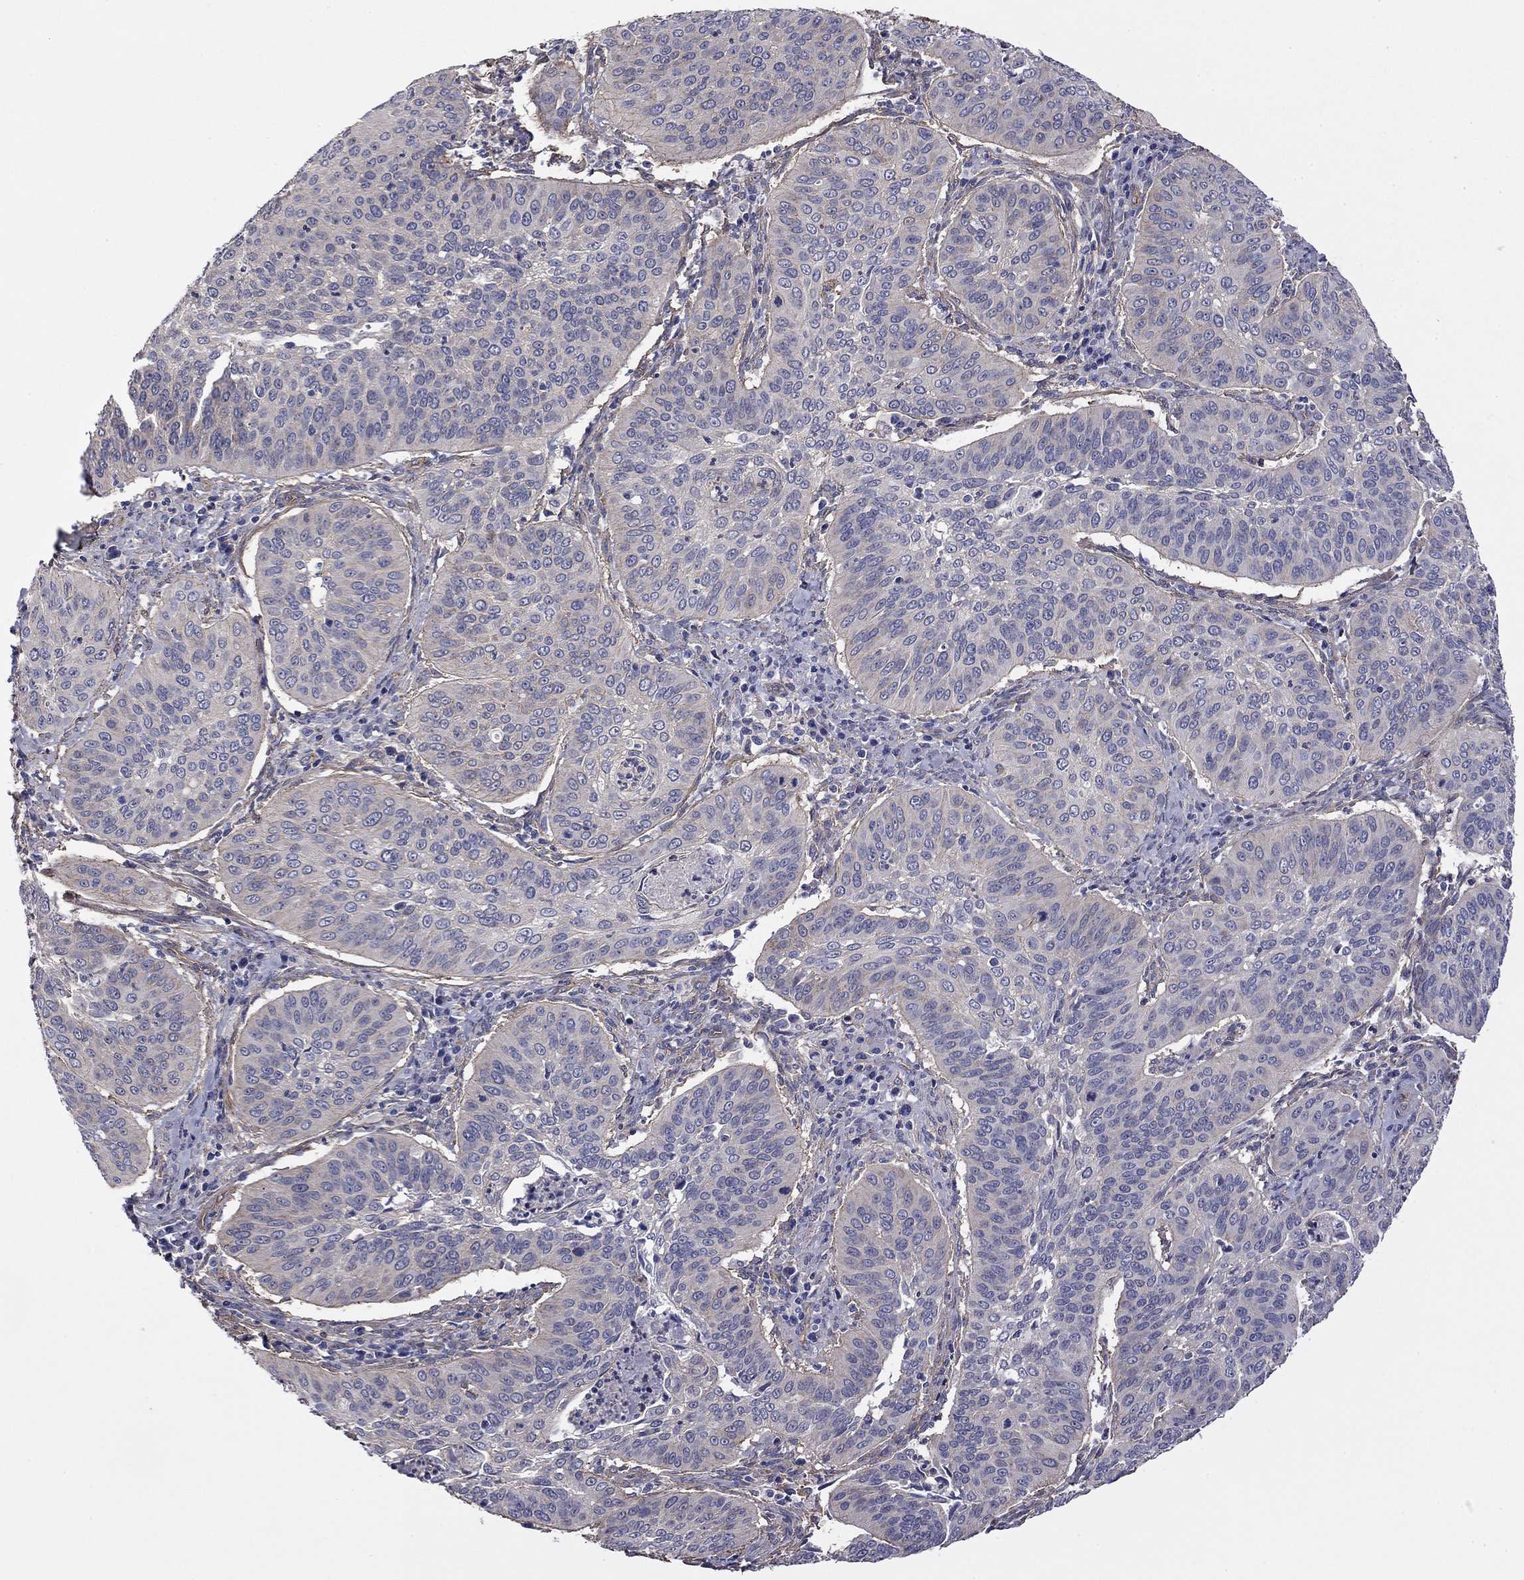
{"staining": {"intensity": "negative", "quantity": "none", "location": "none"}, "tissue": "cervical cancer", "cell_type": "Tumor cells", "image_type": "cancer", "snomed": [{"axis": "morphology", "description": "Normal tissue, NOS"}, {"axis": "morphology", "description": "Squamous cell carcinoma, NOS"}, {"axis": "topography", "description": "Cervix"}], "caption": "Cervical squamous cell carcinoma stained for a protein using IHC demonstrates no positivity tumor cells.", "gene": "TCHH", "patient": {"sex": "female", "age": 39}}